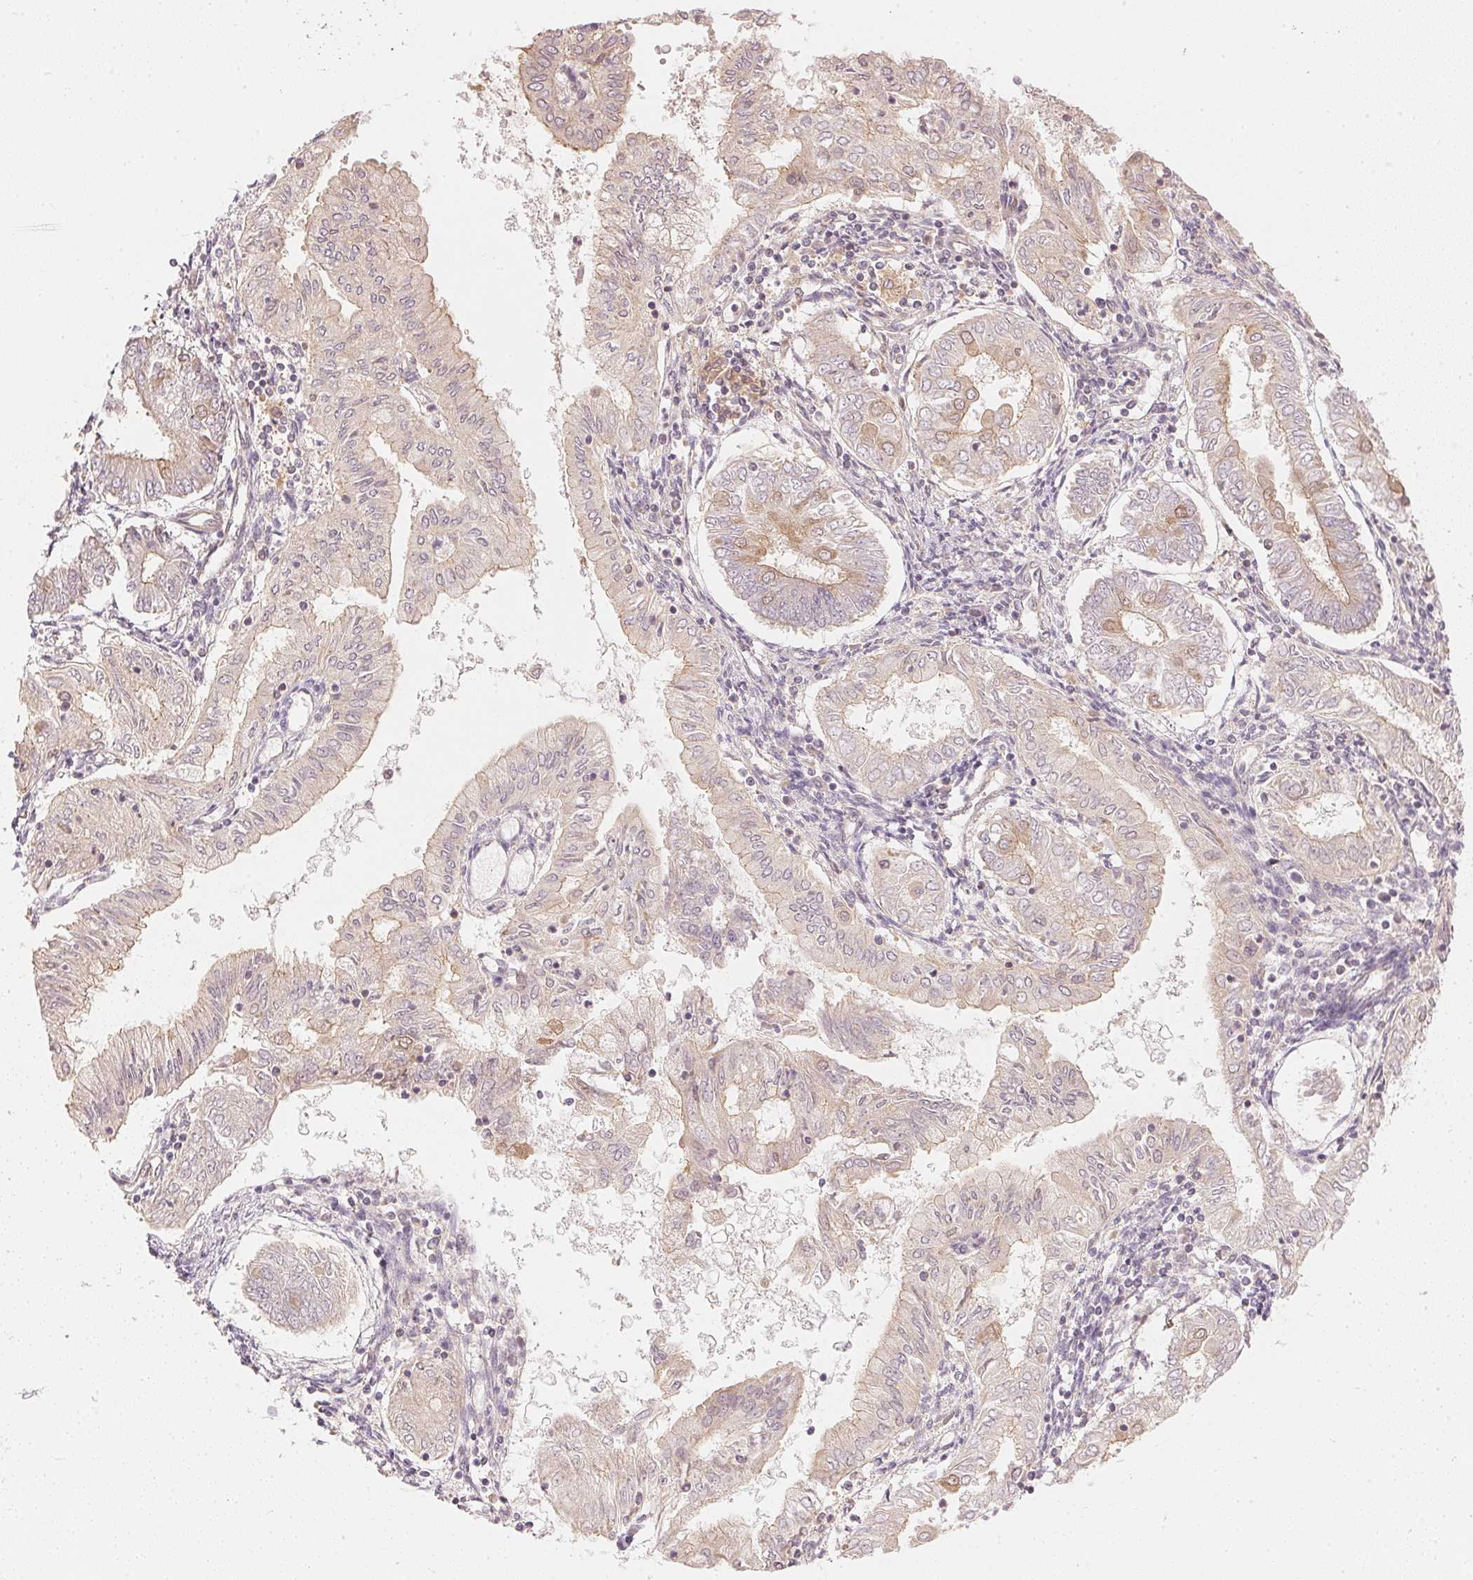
{"staining": {"intensity": "weak", "quantity": ">75%", "location": "cytoplasmic/membranous"}, "tissue": "endometrial cancer", "cell_type": "Tumor cells", "image_type": "cancer", "snomed": [{"axis": "morphology", "description": "Adenocarcinoma, NOS"}, {"axis": "topography", "description": "Endometrium"}], "caption": "A low amount of weak cytoplasmic/membranous expression is seen in approximately >75% of tumor cells in endometrial adenocarcinoma tissue. (brown staining indicates protein expression, while blue staining denotes nuclei).", "gene": "WDR54", "patient": {"sex": "female", "age": 68}}